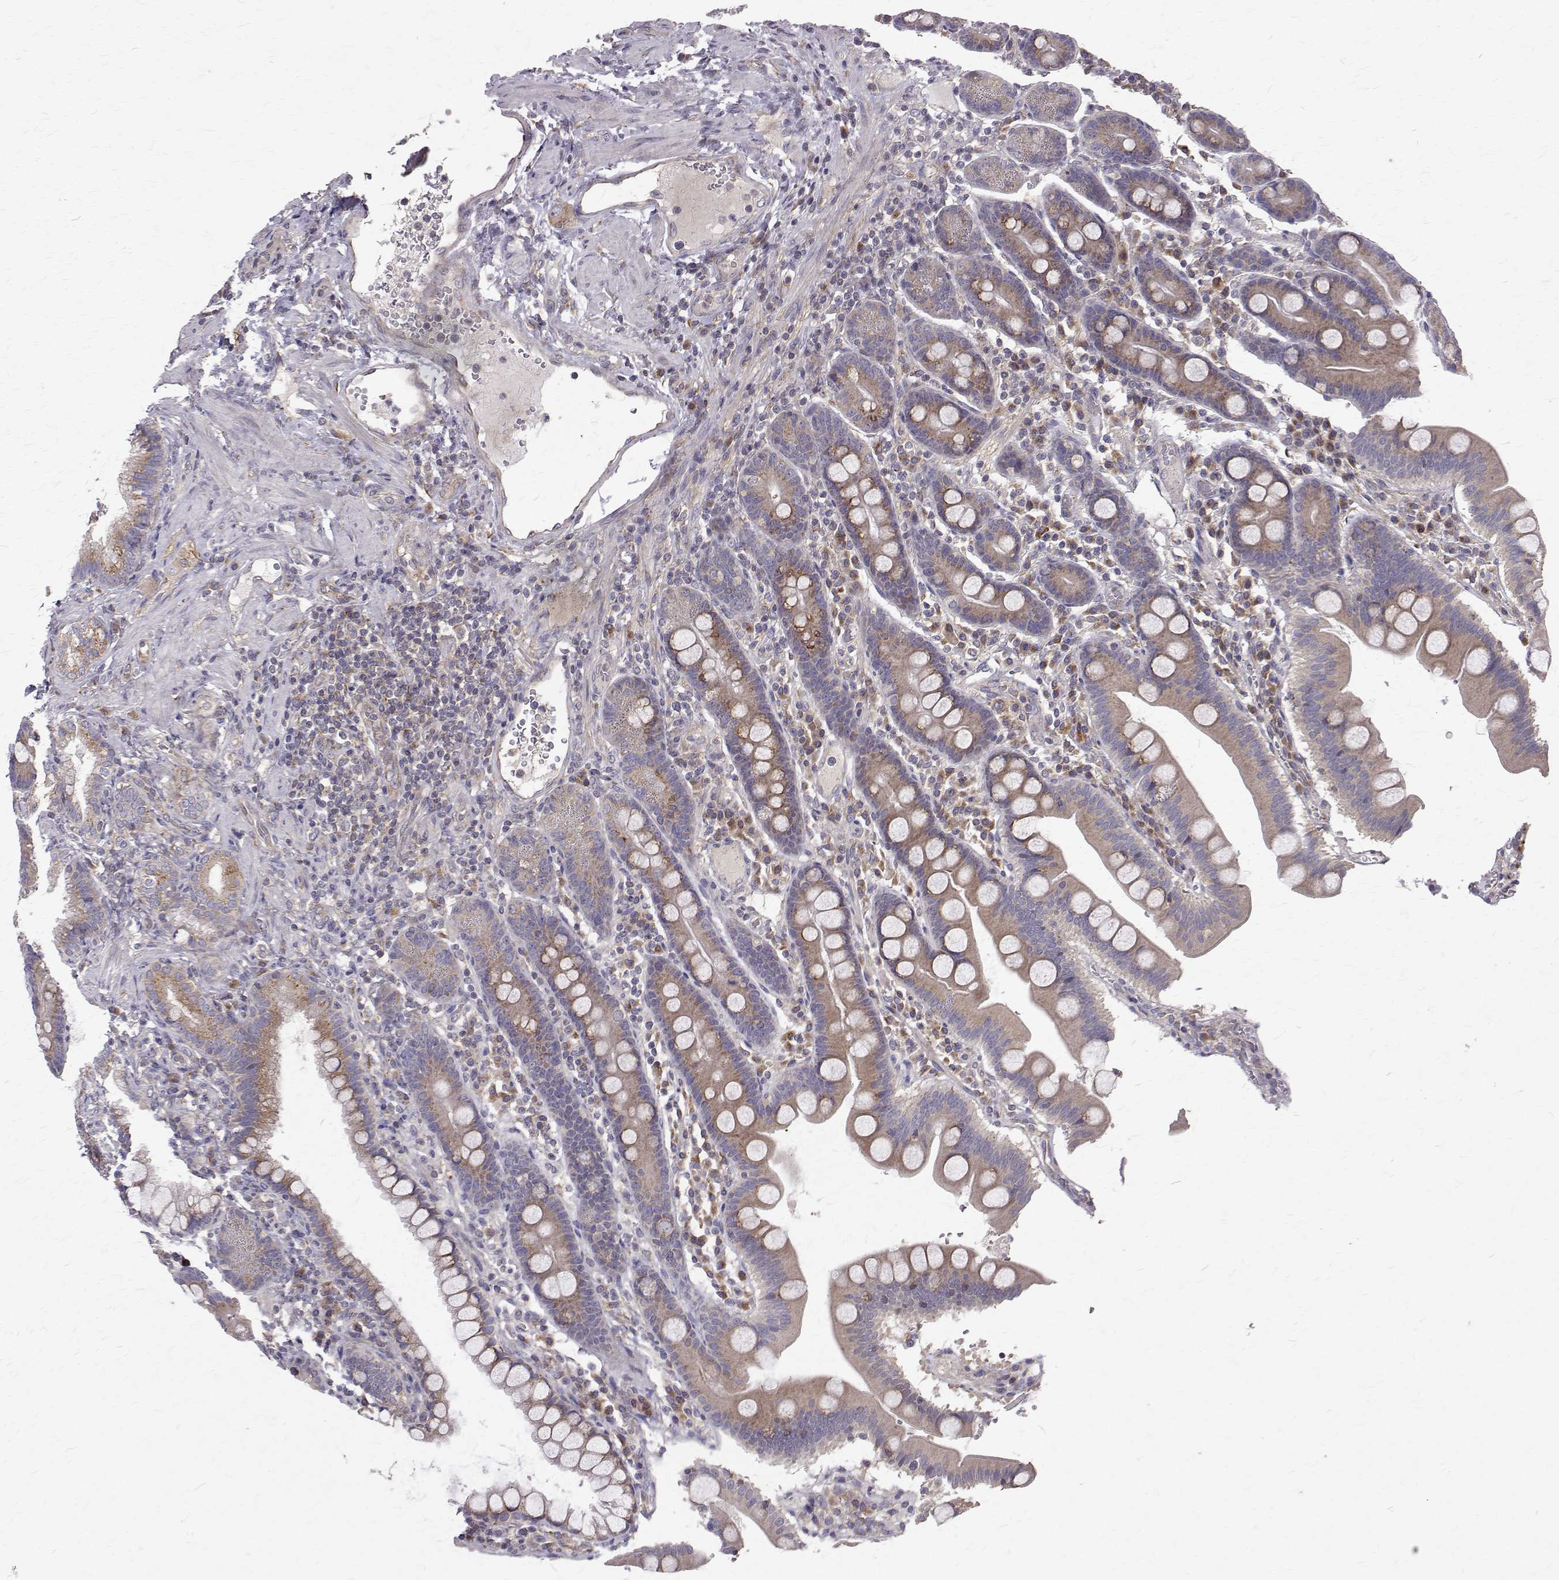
{"staining": {"intensity": "weak", "quantity": "25%-75%", "location": "cytoplasmic/membranous"}, "tissue": "duodenum", "cell_type": "Glandular cells", "image_type": "normal", "snomed": [{"axis": "morphology", "description": "Normal tissue, NOS"}, {"axis": "topography", "description": "Pancreas"}, {"axis": "topography", "description": "Duodenum"}], "caption": "The micrograph displays immunohistochemical staining of normal duodenum. There is weak cytoplasmic/membranous staining is present in about 25%-75% of glandular cells.", "gene": "ARFGAP1", "patient": {"sex": "male", "age": 59}}